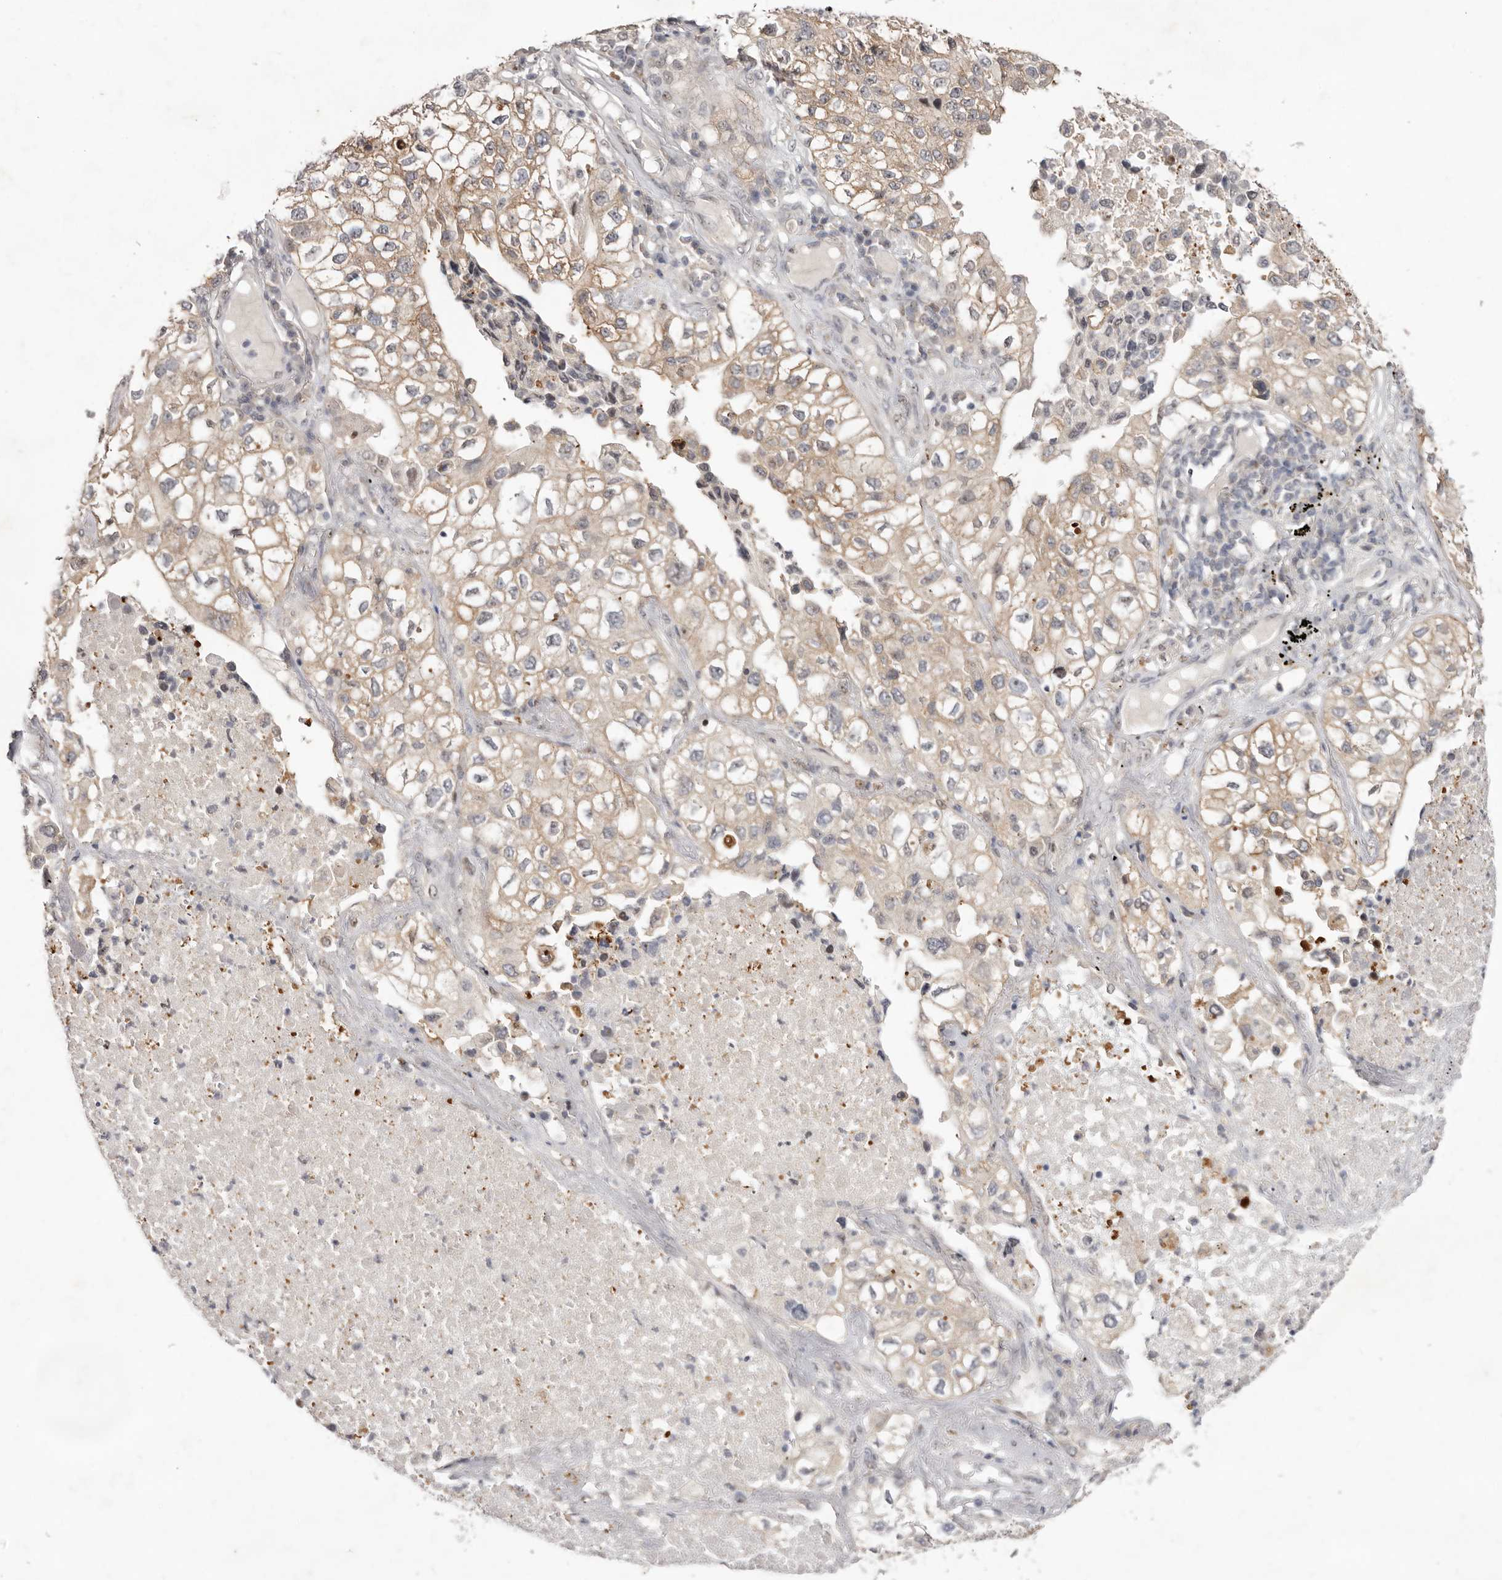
{"staining": {"intensity": "weak", "quantity": "25%-75%", "location": "cytoplasmic/membranous"}, "tissue": "lung cancer", "cell_type": "Tumor cells", "image_type": "cancer", "snomed": [{"axis": "morphology", "description": "Adenocarcinoma, NOS"}, {"axis": "topography", "description": "Lung"}], "caption": "Lung adenocarcinoma was stained to show a protein in brown. There is low levels of weak cytoplasmic/membranous positivity in about 25%-75% of tumor cells.", "gene": "TADA1", "patient": {"sex": "male", "age": 63}}